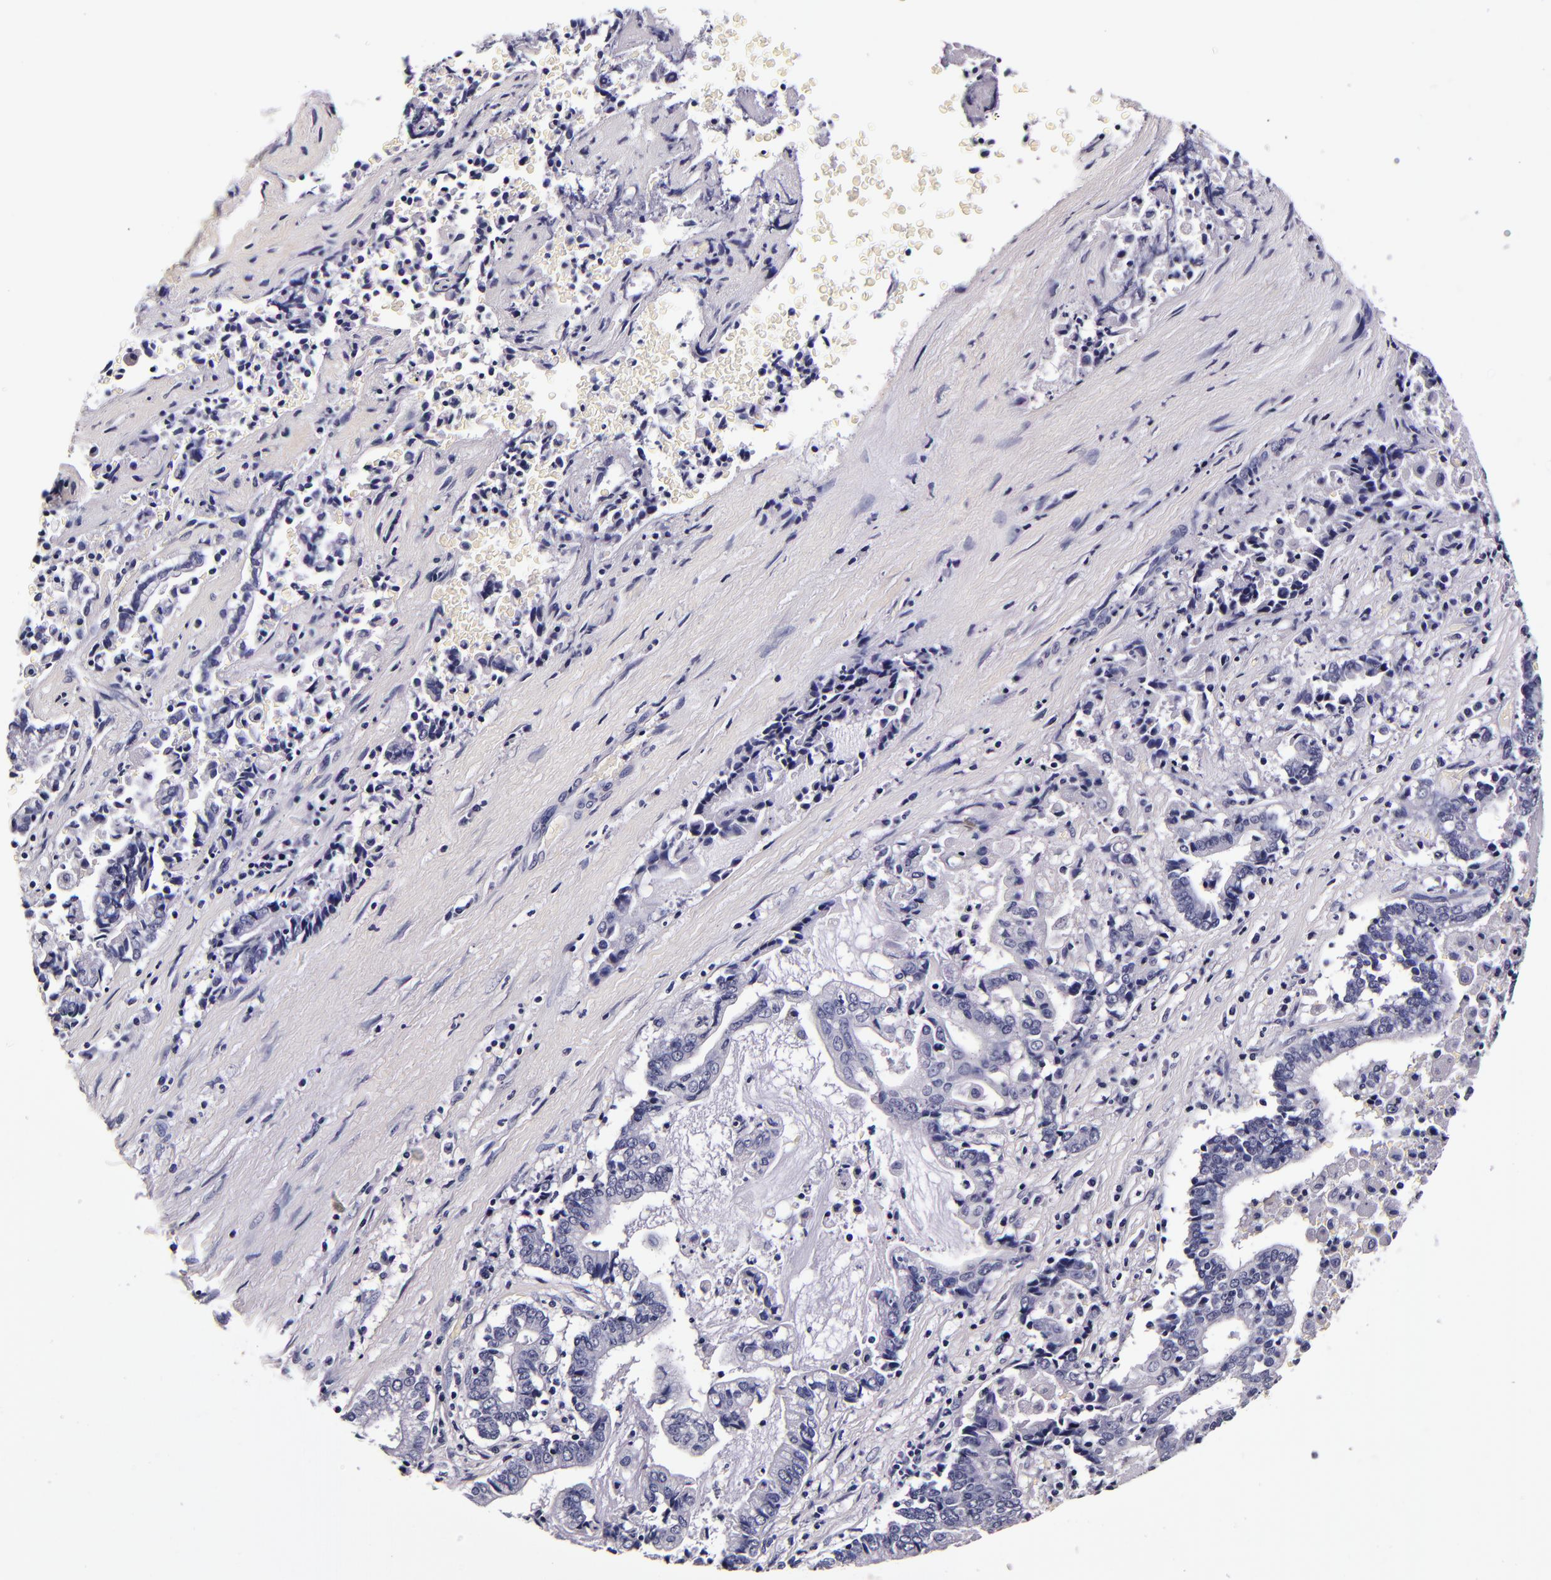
{"staining": {"intensity": "negative", "quantity": "none", "location": "none"}, "tissue": "liver cancer", "cell_type": "Tumor cells", "image_type": "cancer", "snomed": [{"axis": "morphology", "description": "Cholangiocarcinoma"}, {"axis": "topography", "description": "Liver"}], "caption": "A micrograph of human cholangiocarcinoma (liver) is negative for staining in tumor cells.", "gene": "FBN1", "patient": {"sex": "male", "age": 57}}